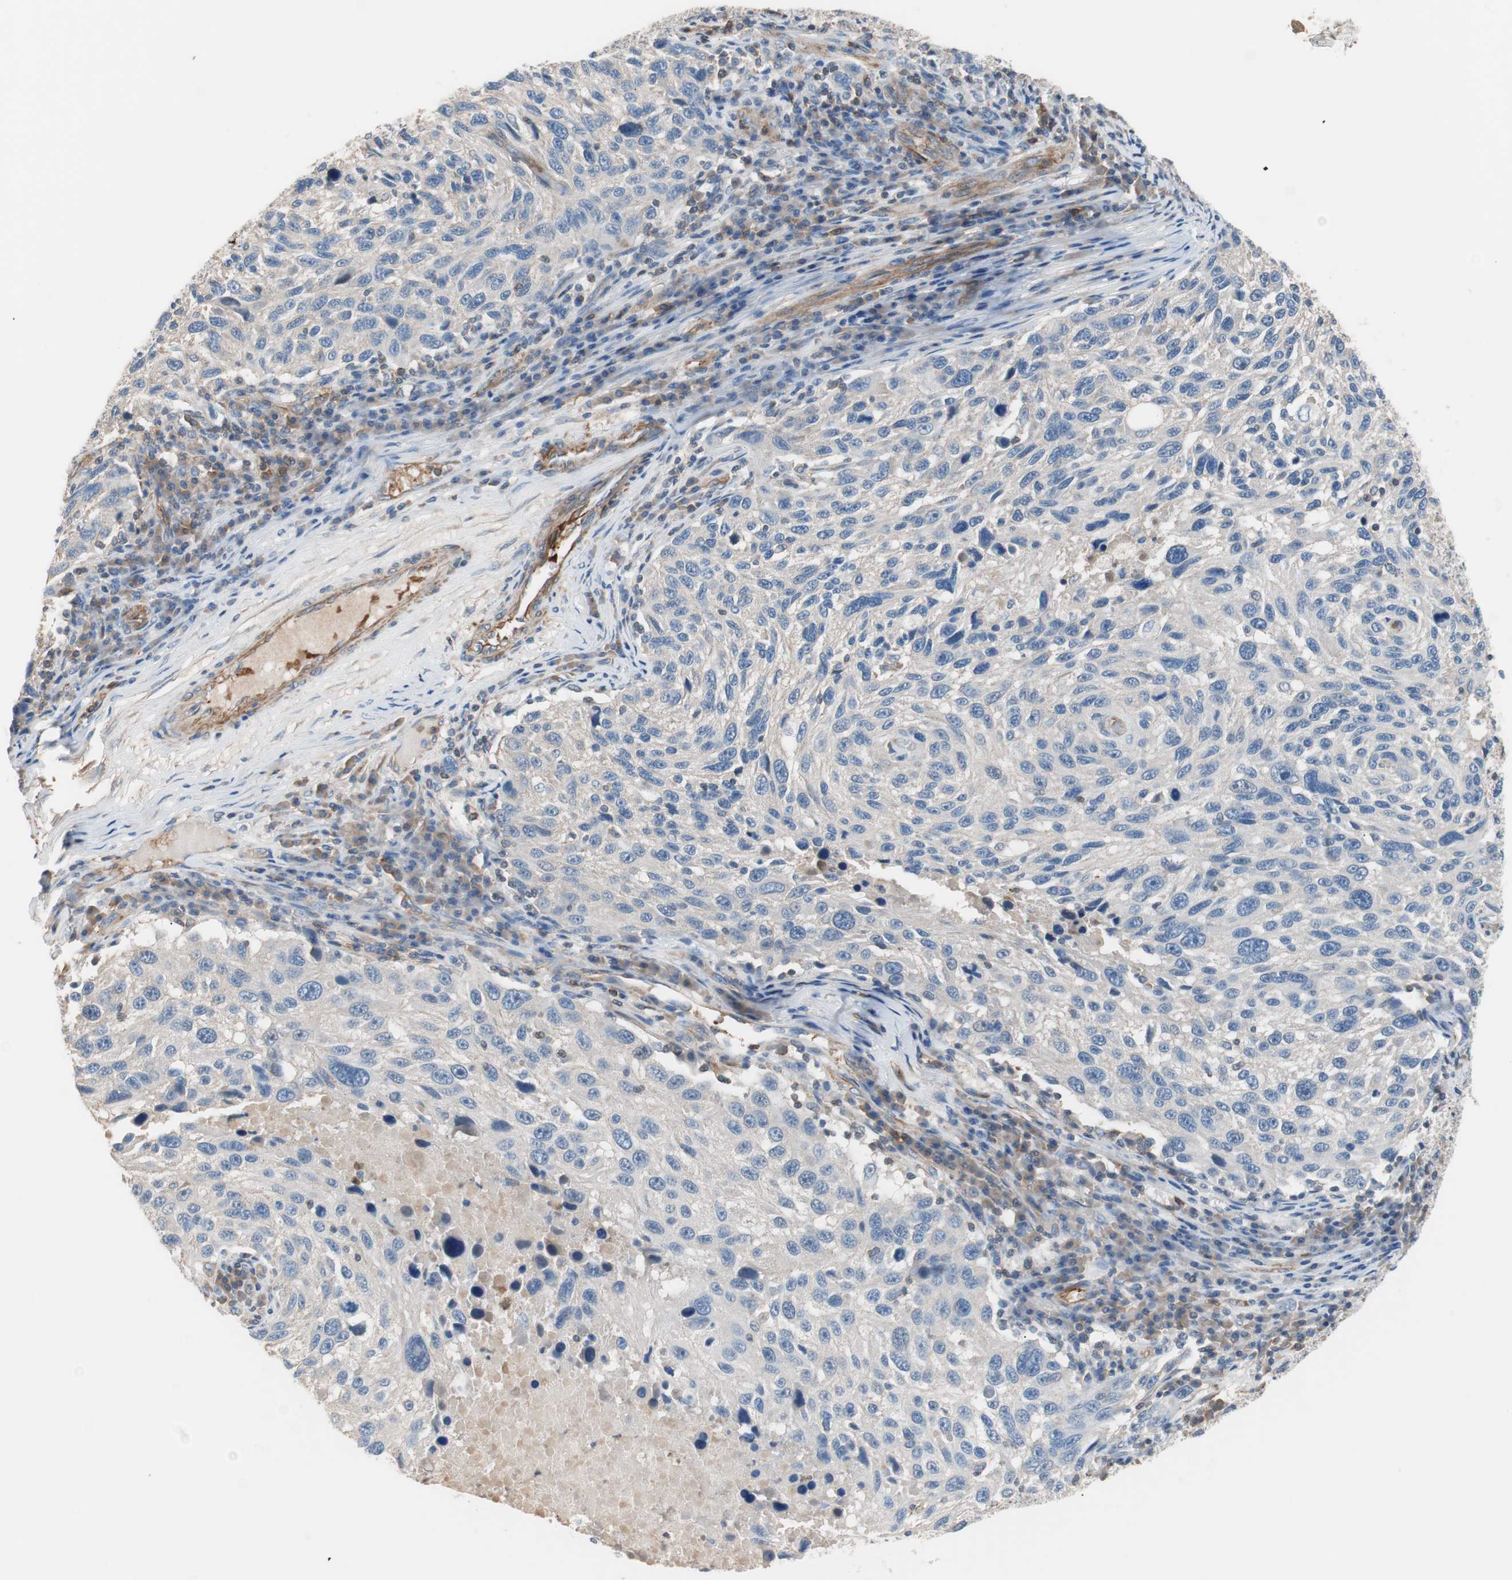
{"staining": {"intensity": "negative", "quantity": "none", "location": "none"}, "tissue": "melanoma", "cell_type": "Tumor cells", "image_type": "cancer", "snomed": [{"axis": "morphology", "description": "Malignant melanoma, NOS"}, {"axis": "topography", "description": "Skin"}], "caption": "This image is of malignant melanoma stained with immunohistochemistry (IHC) to label a protein in brown with the nuclei are counter-stained blue. There is no expression in tumor cells.", "gene": "GPR160", "patient": {"sex": "male", "age": 53}}